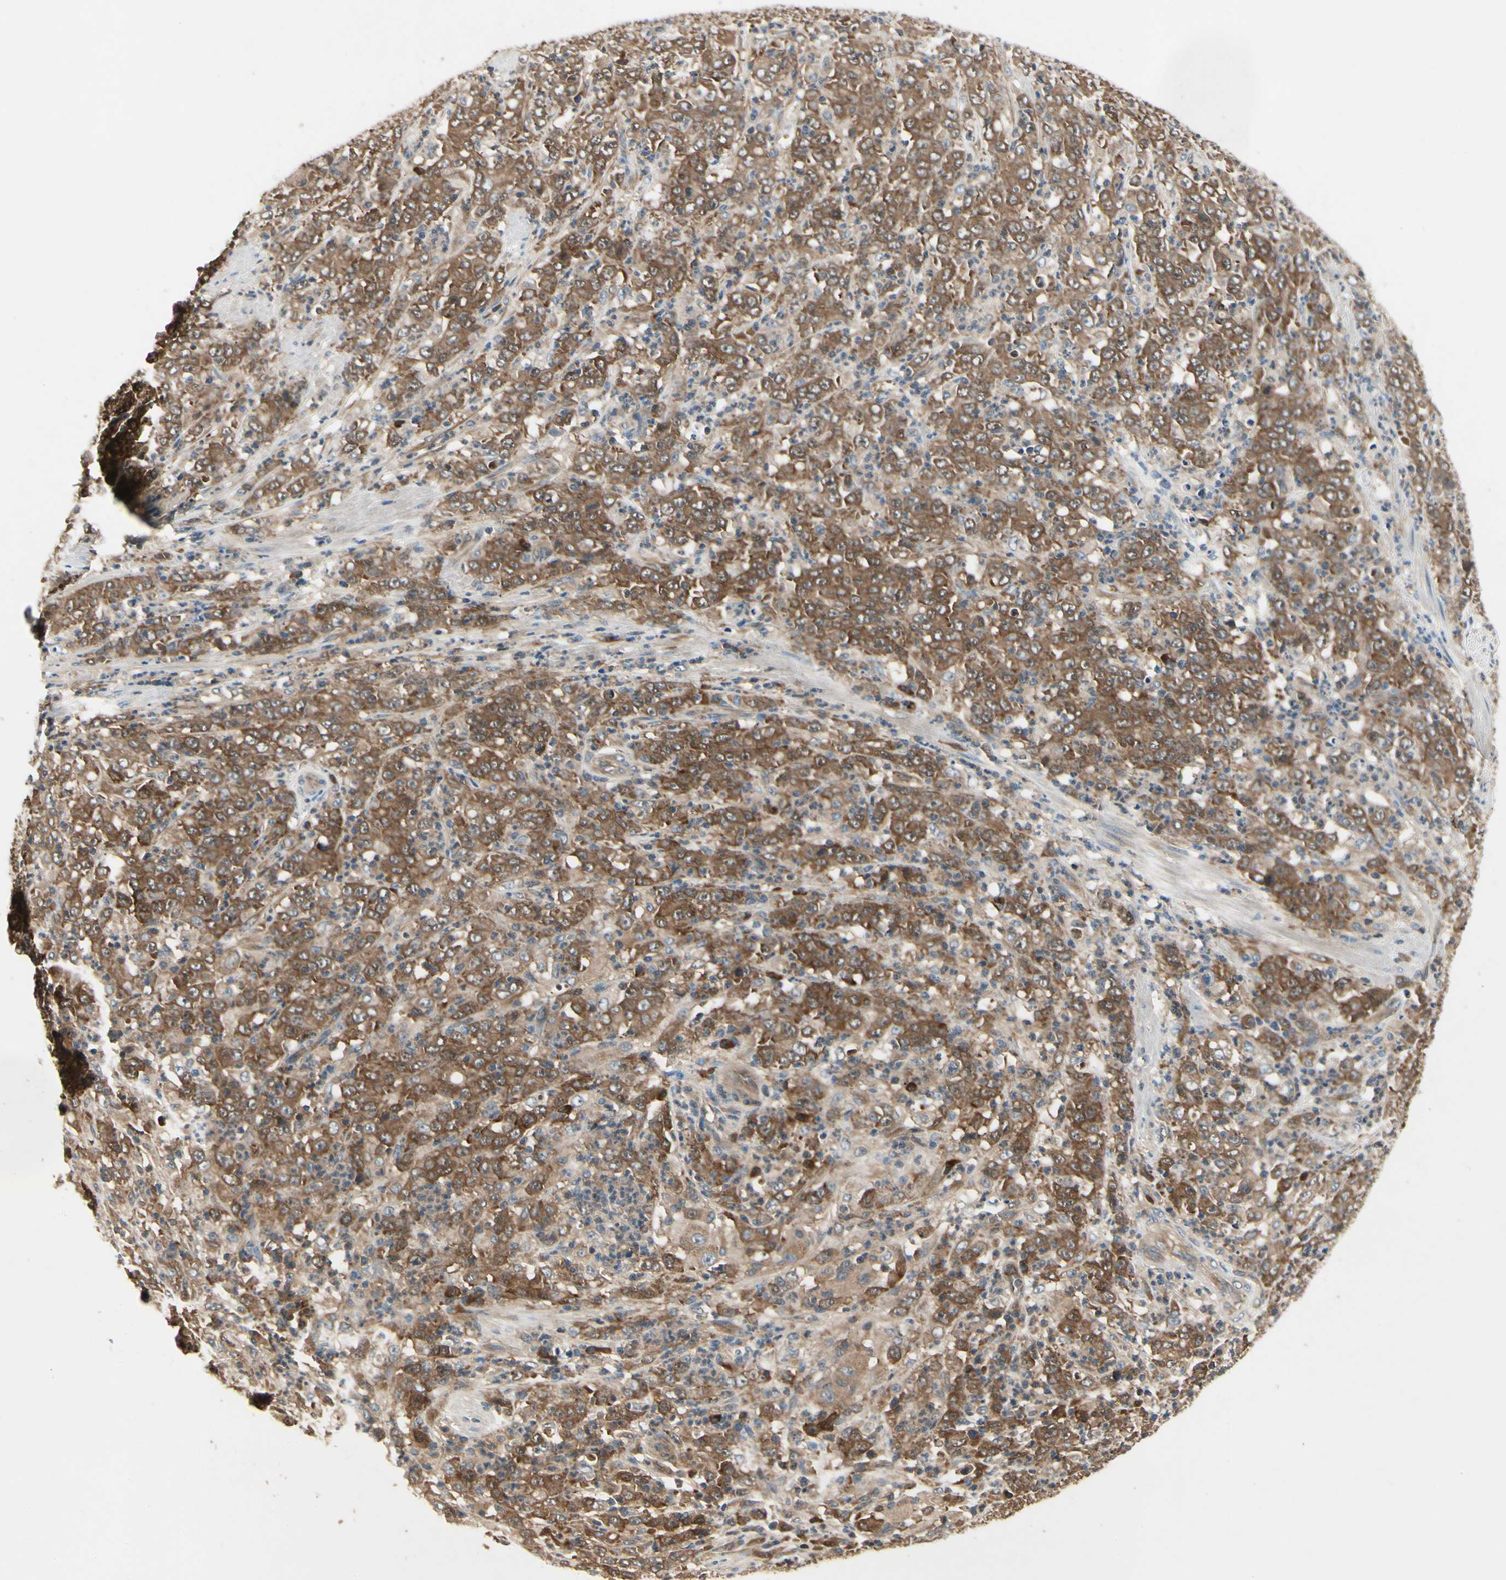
{"staining": {"intensity": "strong", "quantity": ">75%", "location": "cytoplasmic/membranous"}, "tissue": "stomach cancer", "cell_type": "Tumor cells", "image_type": "cancer", "snomed": [{"axis": "morphology", "description": "Adenocarcinoma, NOS"}, {"axis": "topography", "description": "Stomach, lower"}], "caption": "DAB (3,3'-diaminobenzidine) immunohistochemical staining of human adenocarcinoma (stomach) displays strong cytoplasmic/membranous protein staining in approximately >75% of tumor cells.", "gene": "NME1-NME2", "patient": {"sex": "female", "age": 71}}